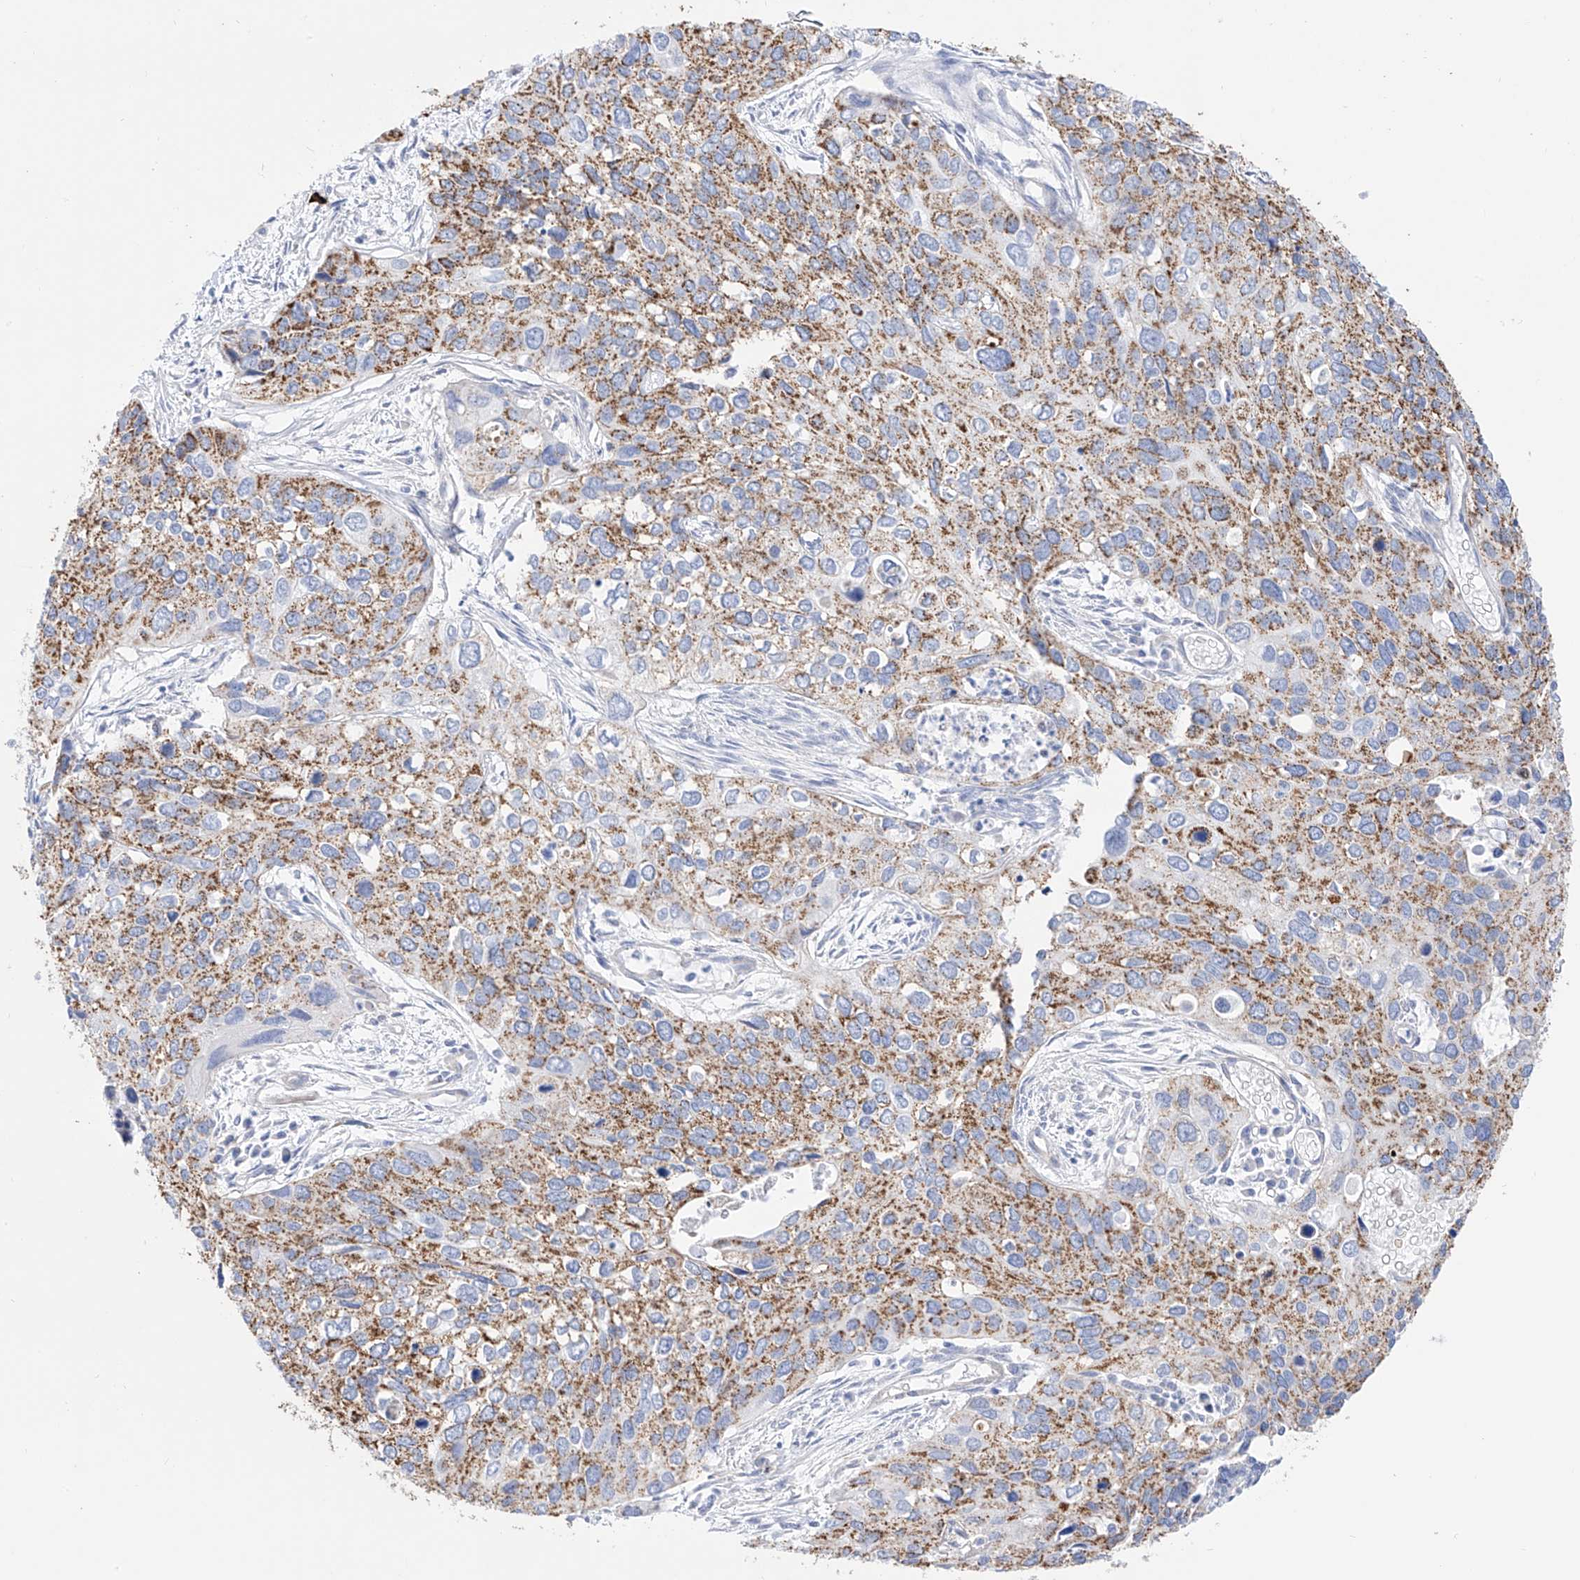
{"staining": {"intensity": "moderate", "quantity": ">75%", "location": "cytoplasmic/membranous"}, "tissue": "cervical cancer", "cell_type": "Tumor cells", "image_type": "cancer", "snomed": [{"axis": "morphology", "description": "Squamous cell carcinoma, NOS"}, {"axis": "topography", "description": "Cervix"}], "caption": "This photomicrograph displays IHC staining of human cervical cancer, with medium moderate cytoplasmic/membranous staining in about >75% of tumor cells.", "gene": "ZNF653", "patient": {"sex": "female", "age": 55}}